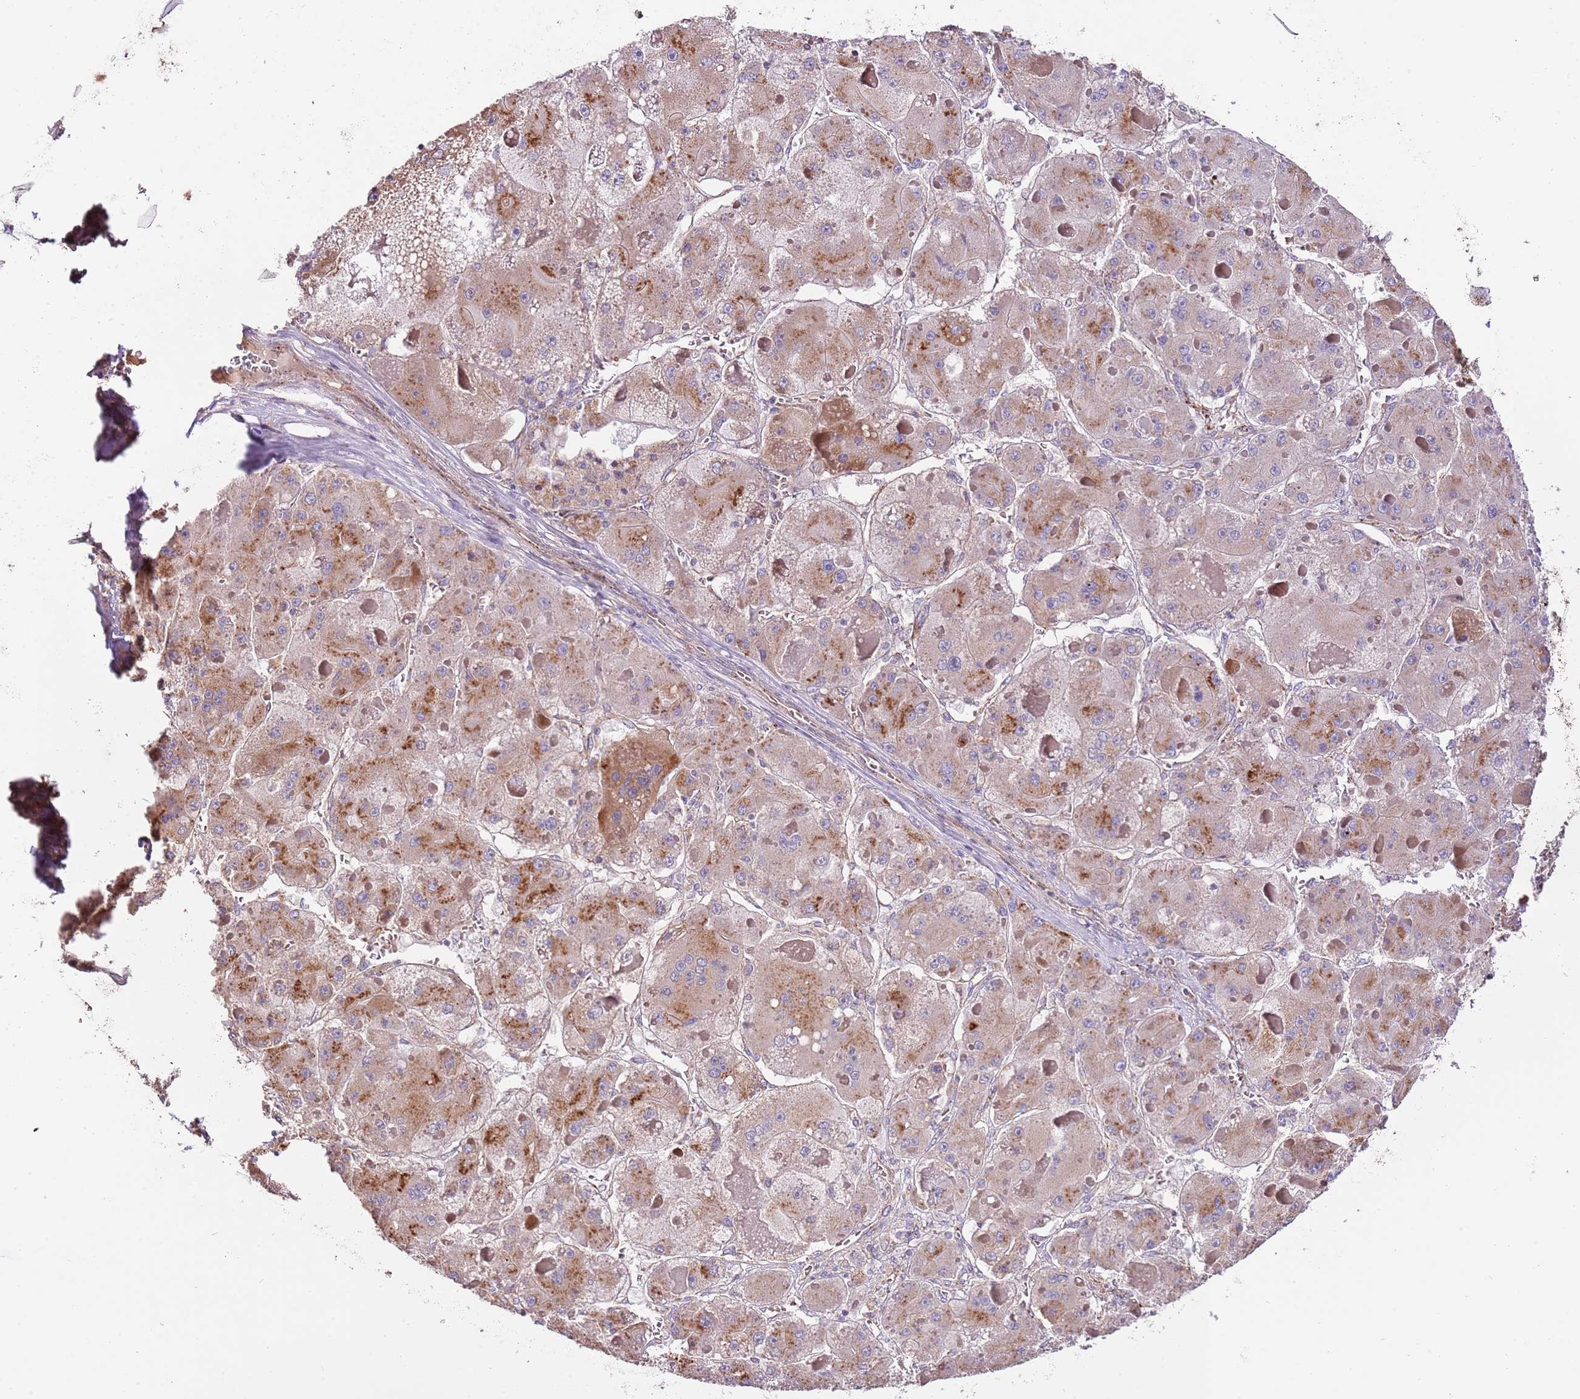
{"staining": {"intensity": "weak", "quantity": ">75%", "location": "cytoplasmic/membranous"}, "tissue": "liver cancer", "cell_type": "Tumor cells", "image_type": "cancer", "snomed": [{"axis": "morphology", "description": "Carcinoma, Hepatocellular, NOS"}, {"axis": "topography", "description": "Liver"}], "caption": "IHC (DAB) staining of liver cancer (hepatocellular carcinoma) displays weak cytoplasmic/membranous protein staining in approximately >75% of tumor cells. The staining is performed using DAB (3,3'-diaminobenzidine) brown chromogen to label protein expression. The nuclei are counter-stained blue using hematoxylin.", "gene": "DOCK6", "patient": {"sex": "female", "age": 73}}